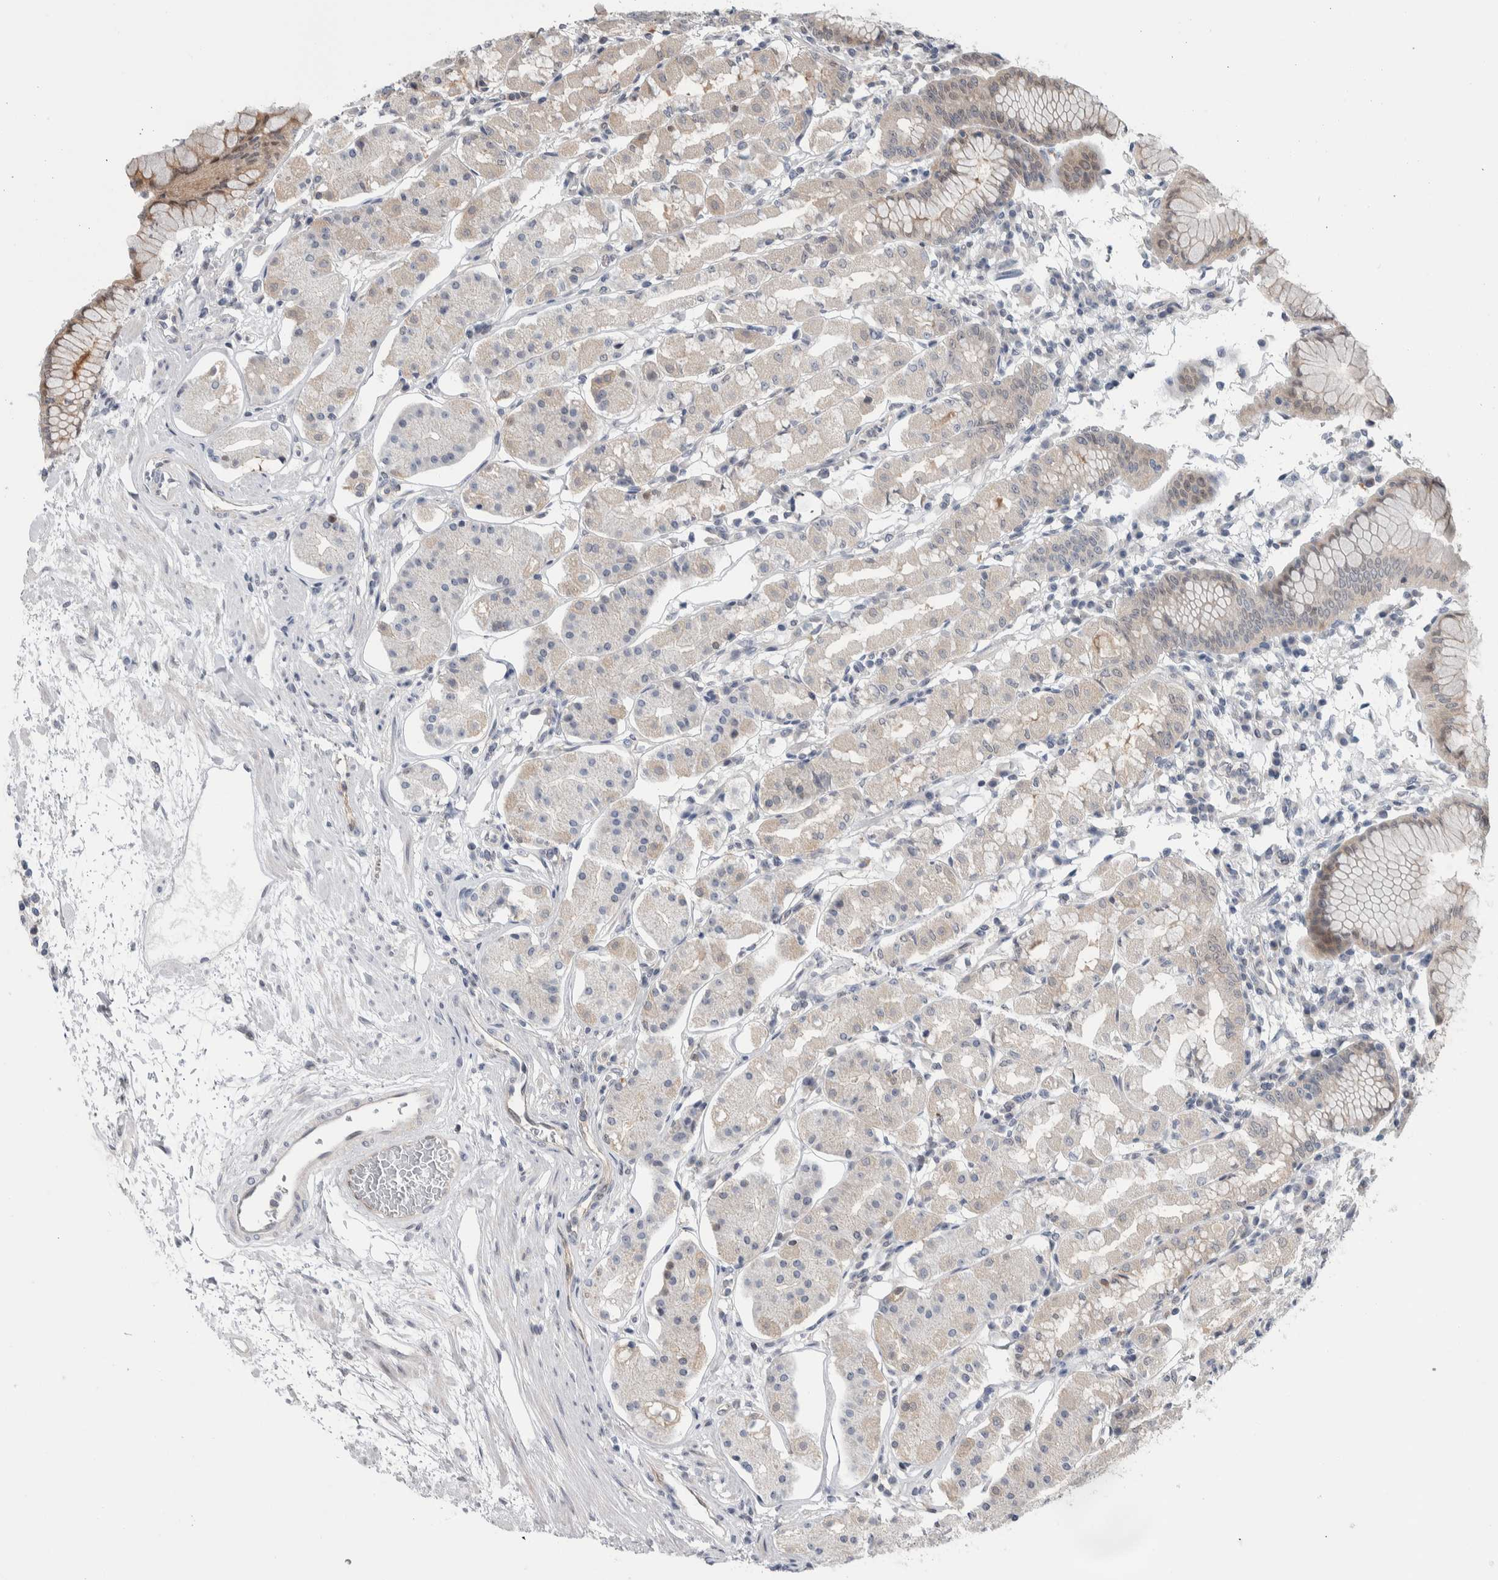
{"staining": {"intensity": "weak", "quantity": "<25%", "location": "cytoplasmic/membranous"}, "tissue": "stomach", "cell_type": "Glandular cells", "image_type": "normal", "snomed": [{"axis": "morphology", "description": "Normal tissue, NOS"}, {"axis": "topography", "description": "Stomach"}, {"axis": "topography", "description": "Stomach, lower"}], "caption": "DAB (3,3'-diaminobenzidine) immunohistochemical staining of normal stomach reveals no significant staining in glandular cells.", "gene": "PTPA", "patient": {"sex": "female", "age": 56}}